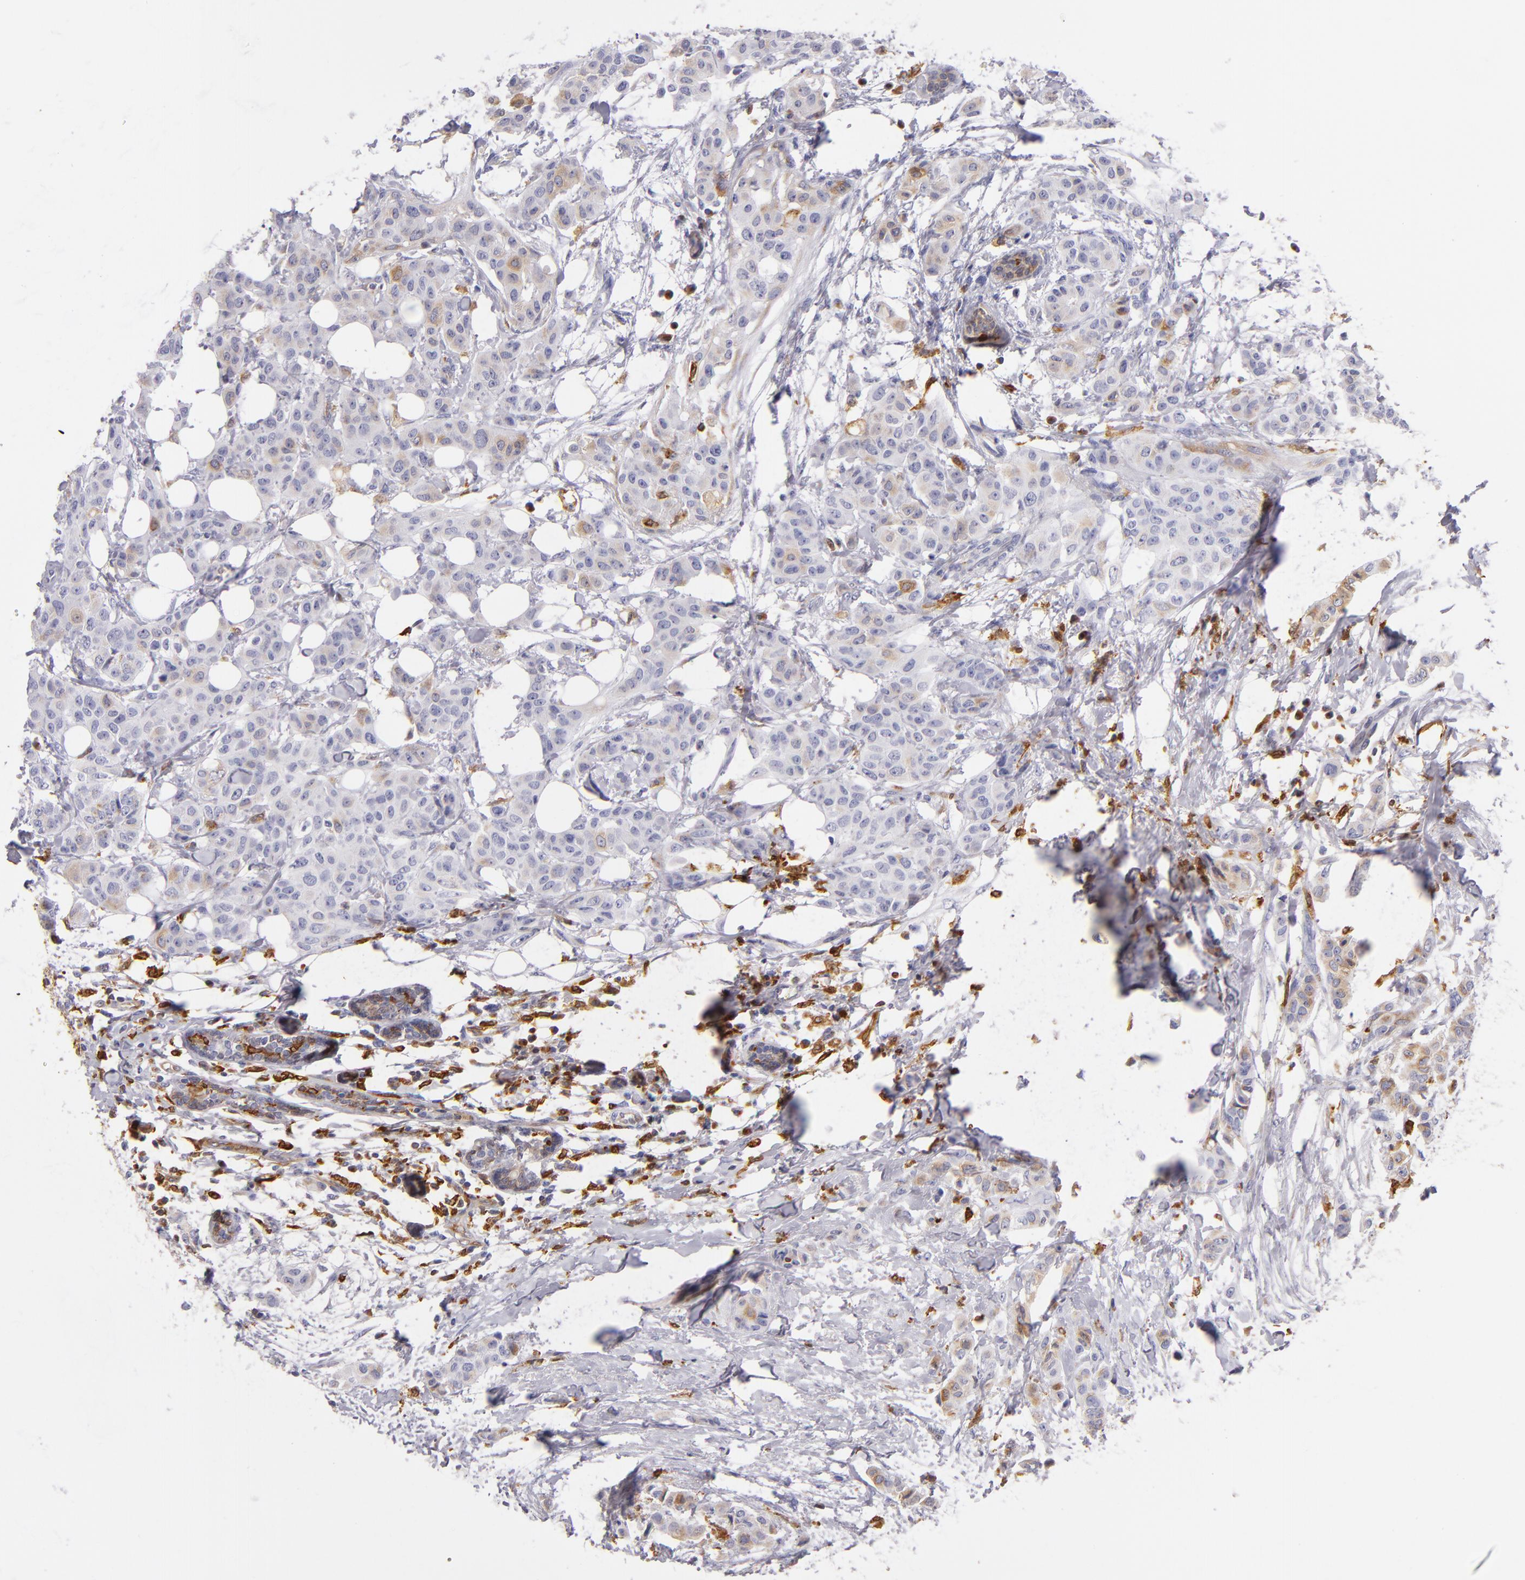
{"staining": {"intensity": "weak", "quantity": "<25%", "location": "cytoplasmic/membranous"}, "tissue": "breast cancer", "cell_type": "Tumor cells", "image_type": "cancer", "snomed": [{"axis": "morphology", "description": "Duct carcinoma"}, {"axis": "topography", "description": "Breast"}], "caption": "Breast infiltrating ductal carcinoma was stained to show a protein in brown. There is no significant expression in tumor cells.", "gene": "CD74", "patient": {"sex": "female", "age": 40}}